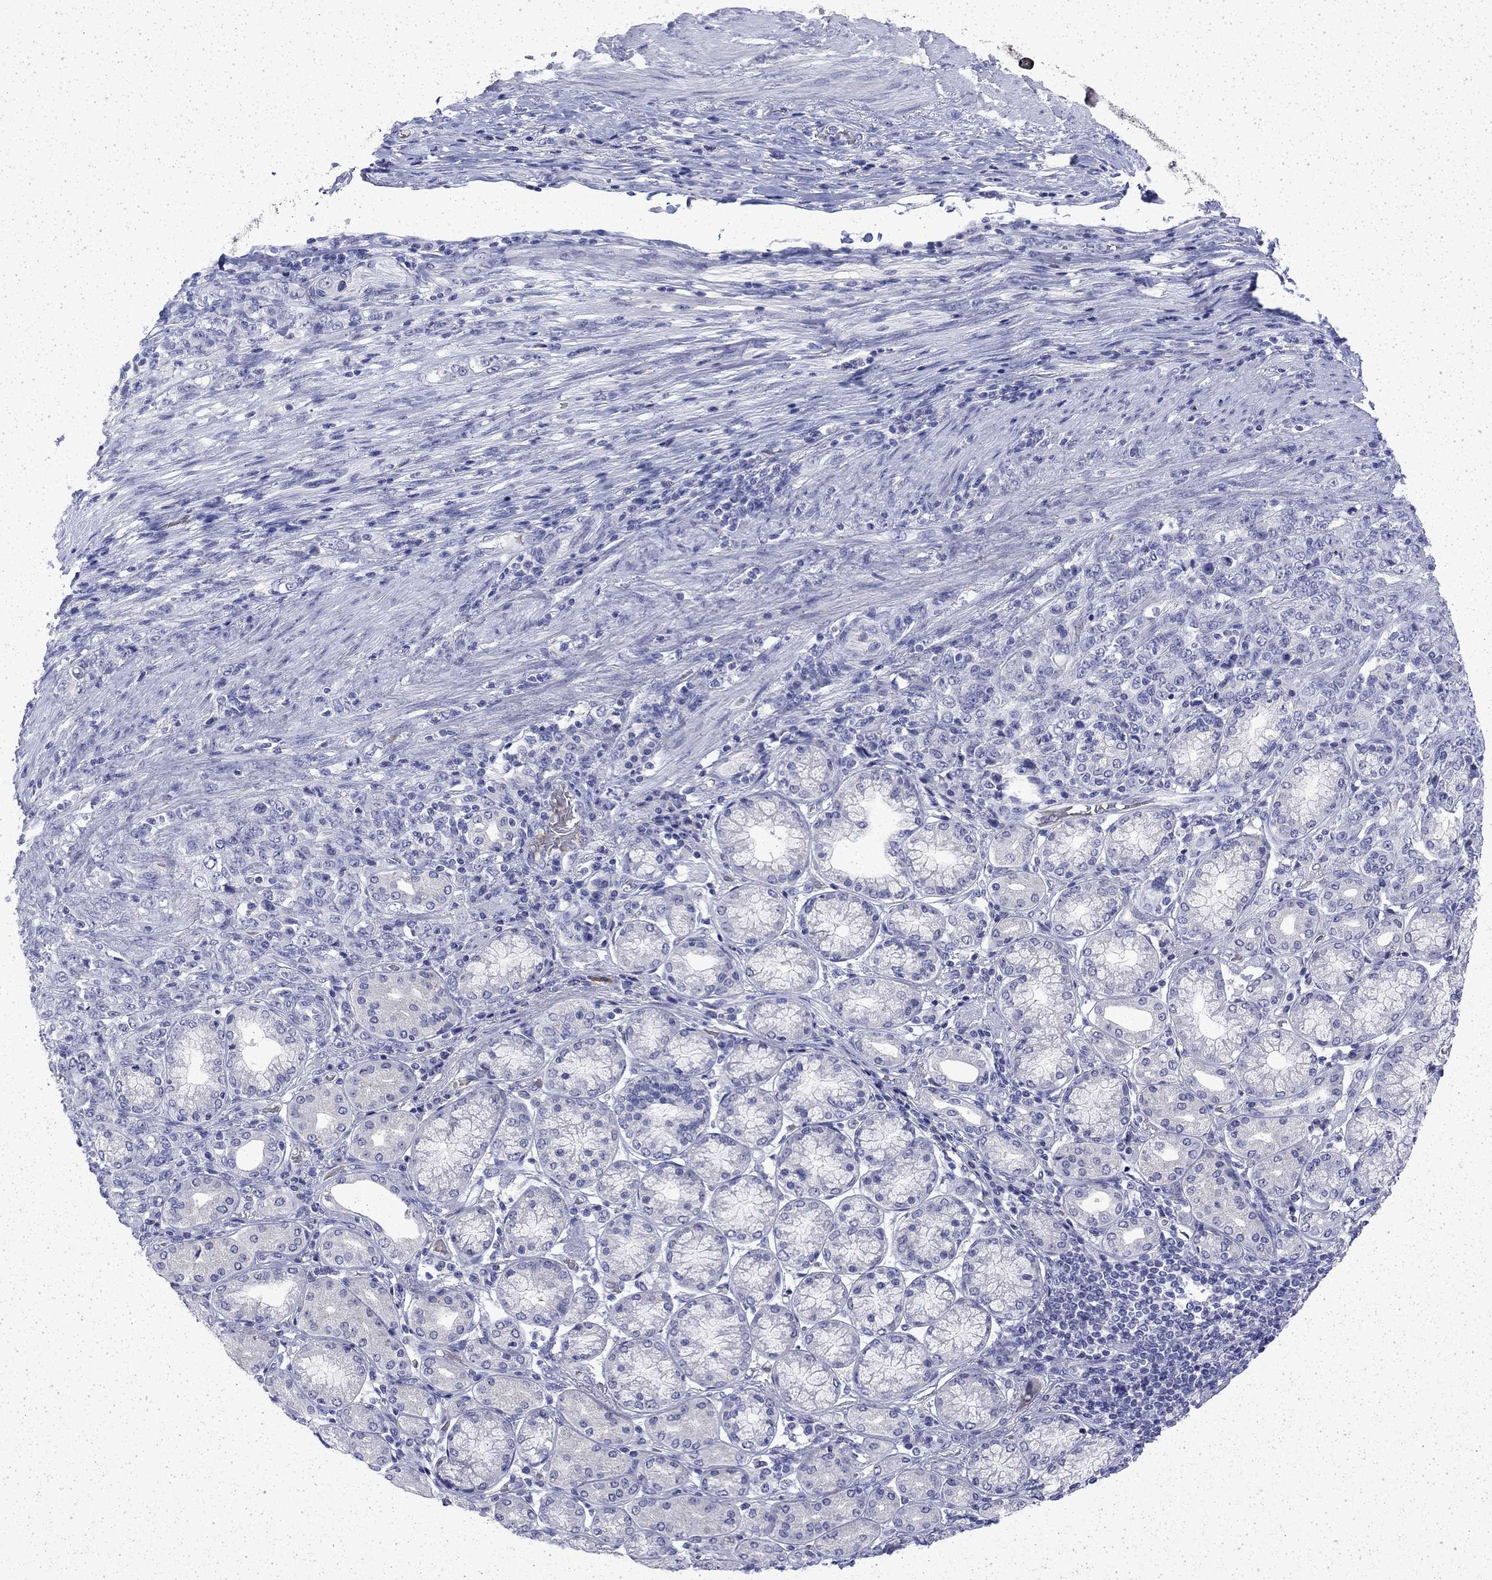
{"staining": {"intensity": "negative", "quantity": "none", "location": "none"}, "tissue": "stomach cancer", "cell_type": "Tumor cells", "image_type": "cancer", "snomed": [{"axis": "morphology", "description": "Normal tissue, NOS"}, {"axis": "morphology", "description": "Adenocarcinoma, NOS"}, {"axis": "topography", "description": "Stomach"}], "caption": "Immunohistochemical staining of stomach adenocarcinoma displays no significant positivity in tumor cells.", "gene": "ENPP6", "patient": {"sex": "female", "age": 79}}